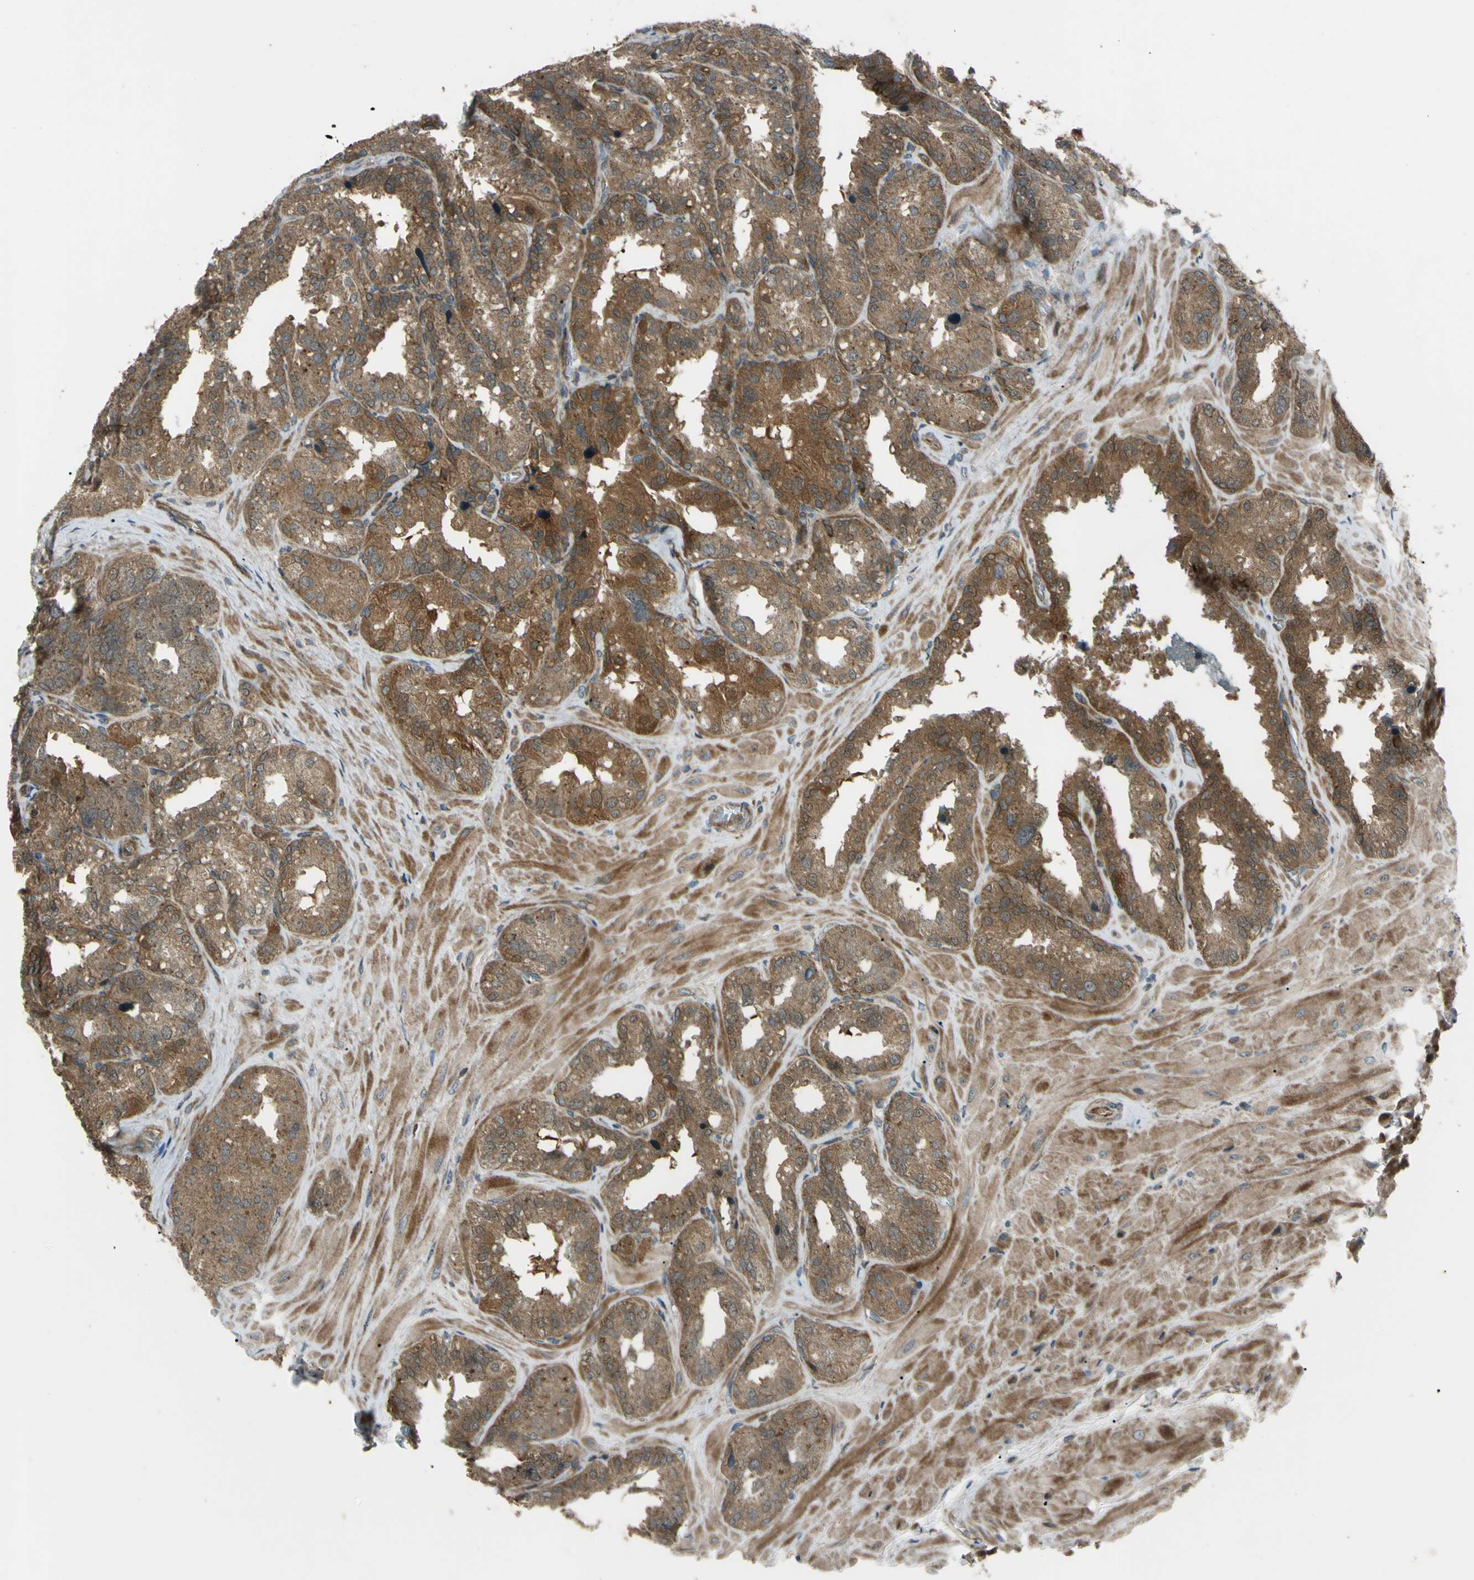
{"staining": {"intensity": "moderate", "quantity": ">75%", "location": "cytoplasmic/membranous"}, "tissue": "seminal vesicle", "cell_type": "Glandular cells", "image_type": "normal", "snomed": [{"axis": "morphology", "description": "Normal tissue, NOS"}, {"axis": "topography", "description": "Prostate"}, {"axis": "topography", "description": "Seminal veicle"}], "caption": "Approximately >75% of glandular cells in normal seminal vesicle display moderate cytoplasmic/membranous protein positivity as visualized by brown immunohistochemical staining.", "gene": "FLII", "patient": {"sex": "male", "age": 51}}